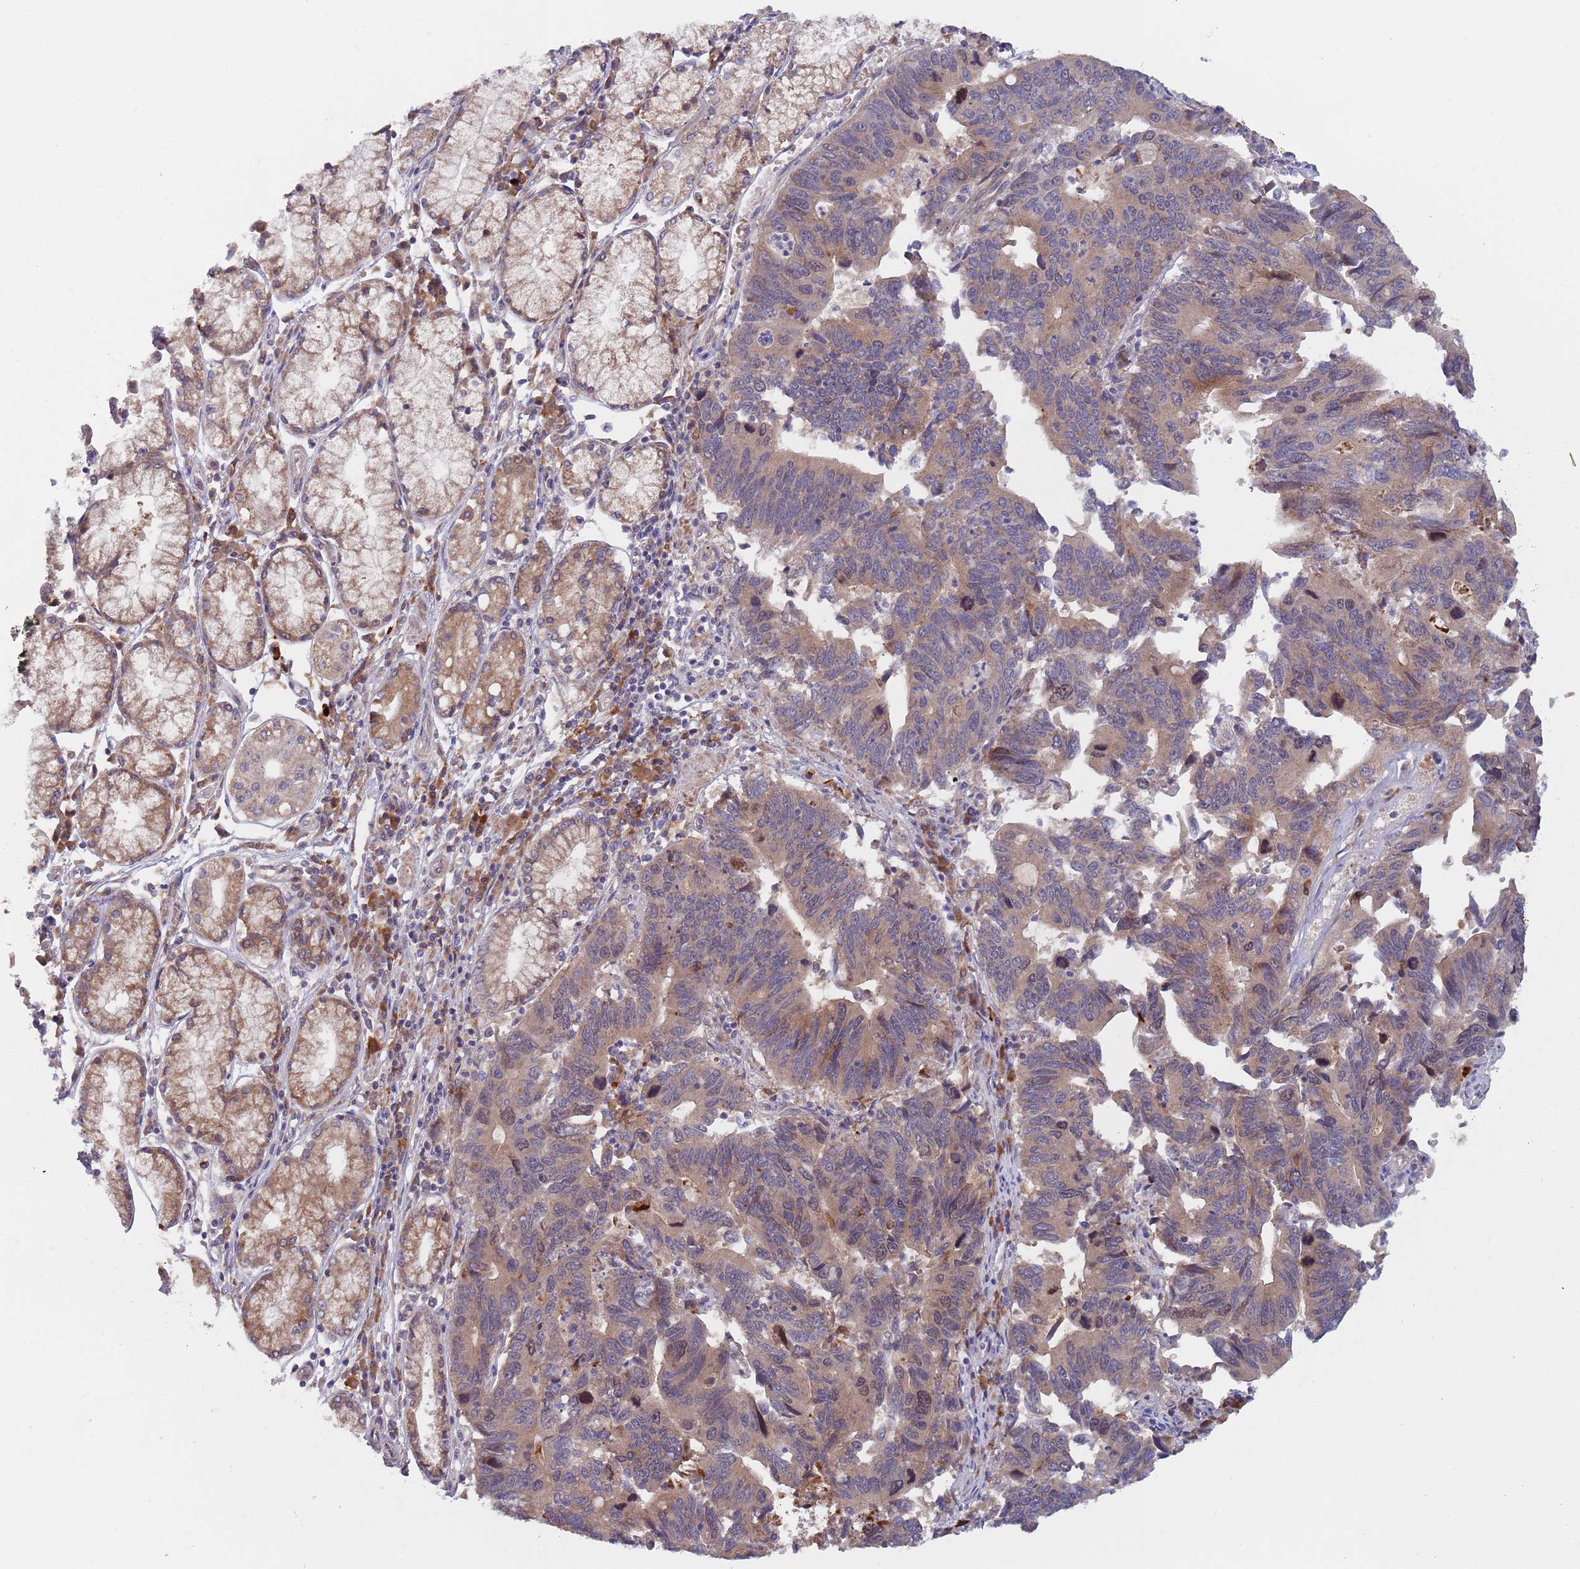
{"staining": {"intensity": "weak", "quantity": "25%-75%", "location": "cytoplasmic/membranous"}, "tissue": "stomach cancer", "cell_type": "Tumor cells", "image_type": "cancer", "snomed": [{"axis": "morphology", "description": "Adenocarcinoma, NOS"}, {"axis": "topography", "description": "Stomach"}], "caption": "Immunohistochemical staining of adenocarcinoma (stomach) reveals low levels of weak cytoplasmic/membranous protein expression in approximately 25%-75% of tumor cells. The staining was performed using DAB (3,3'-diaminobenzidine) to visualize the protein expression in brown, while the nuclei were stained in blue with hematoxylin (Magnification: 20x).", "gene": "ZNF140", "patient": {"sex": "male", "age": 59}}